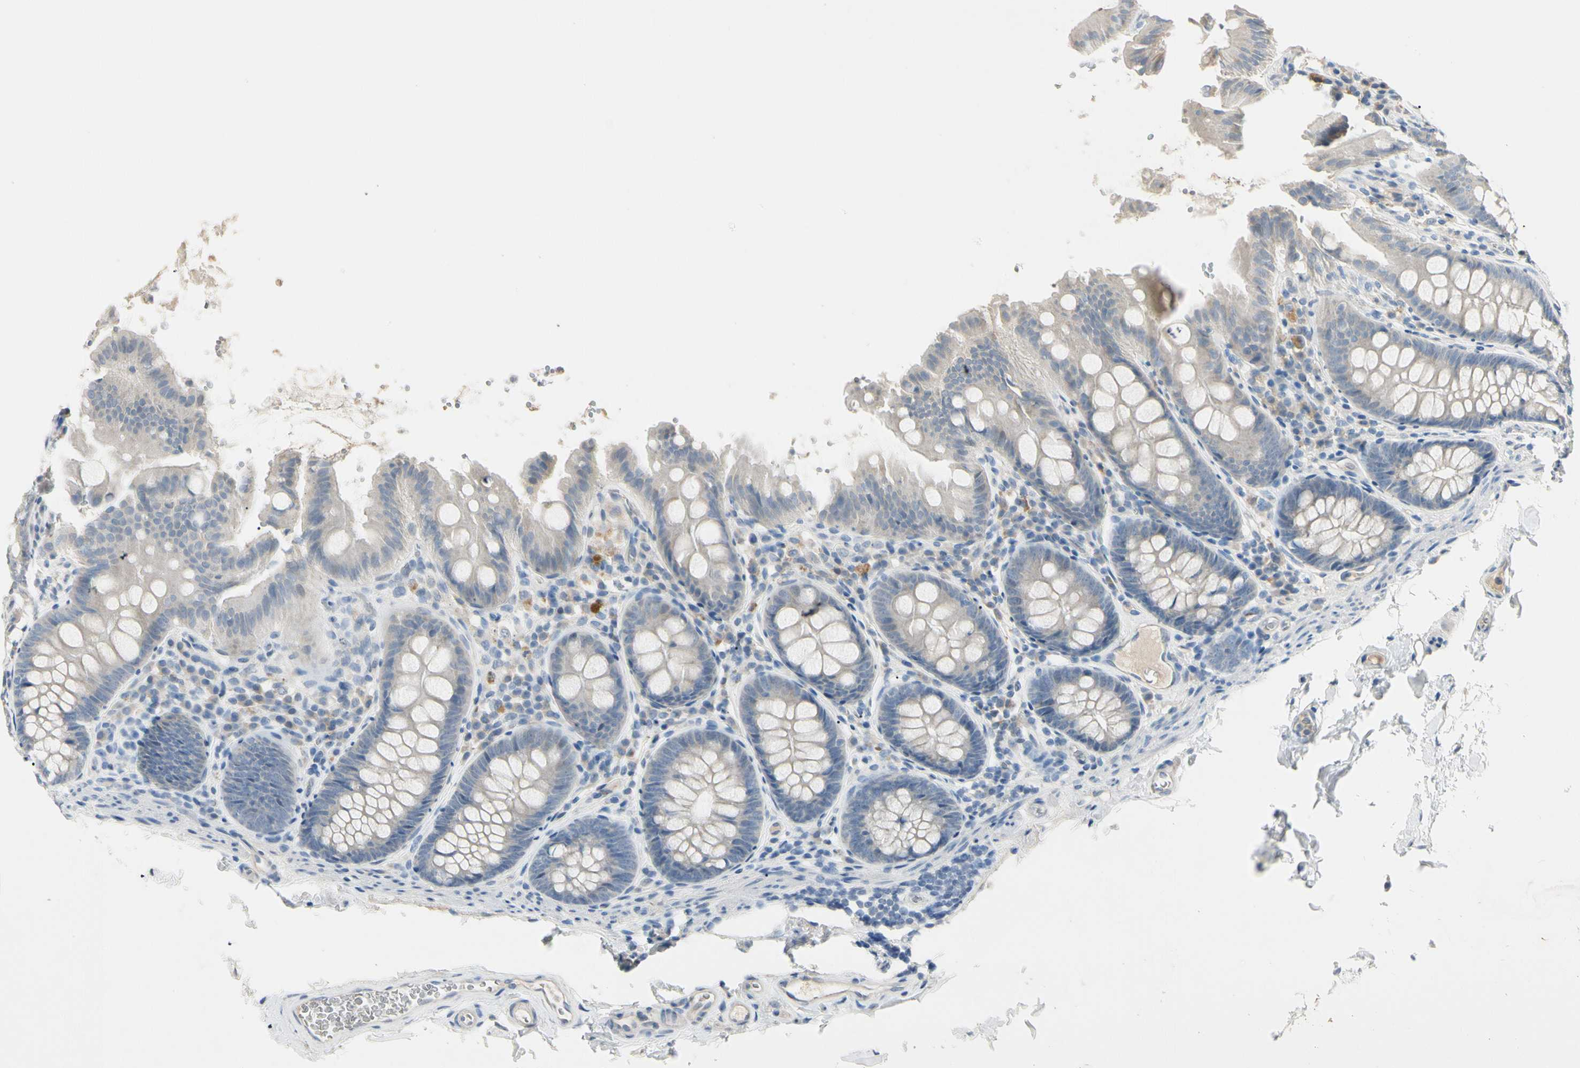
{"staining": {"intensity": "weak", "quantity": "25%-75%", "location": "cytoplasmic/membranous"}, "tissue": "colon", "cell_type": "Endothelial cells", "image_type": "normal", "snomed": [{"axis": "morphology", "description": "Normal tissue, NOS"}, {"axis": "topography", "description": "Colon"}], "caption": "Normal colon was stained to show a protein in brown. There is low levels of weak cytoplasmic/membranous positivity in about 25%-75% of endothelial cells.", "gene": "PRSS21", "patient": {"sex": "female", "age": 61}}